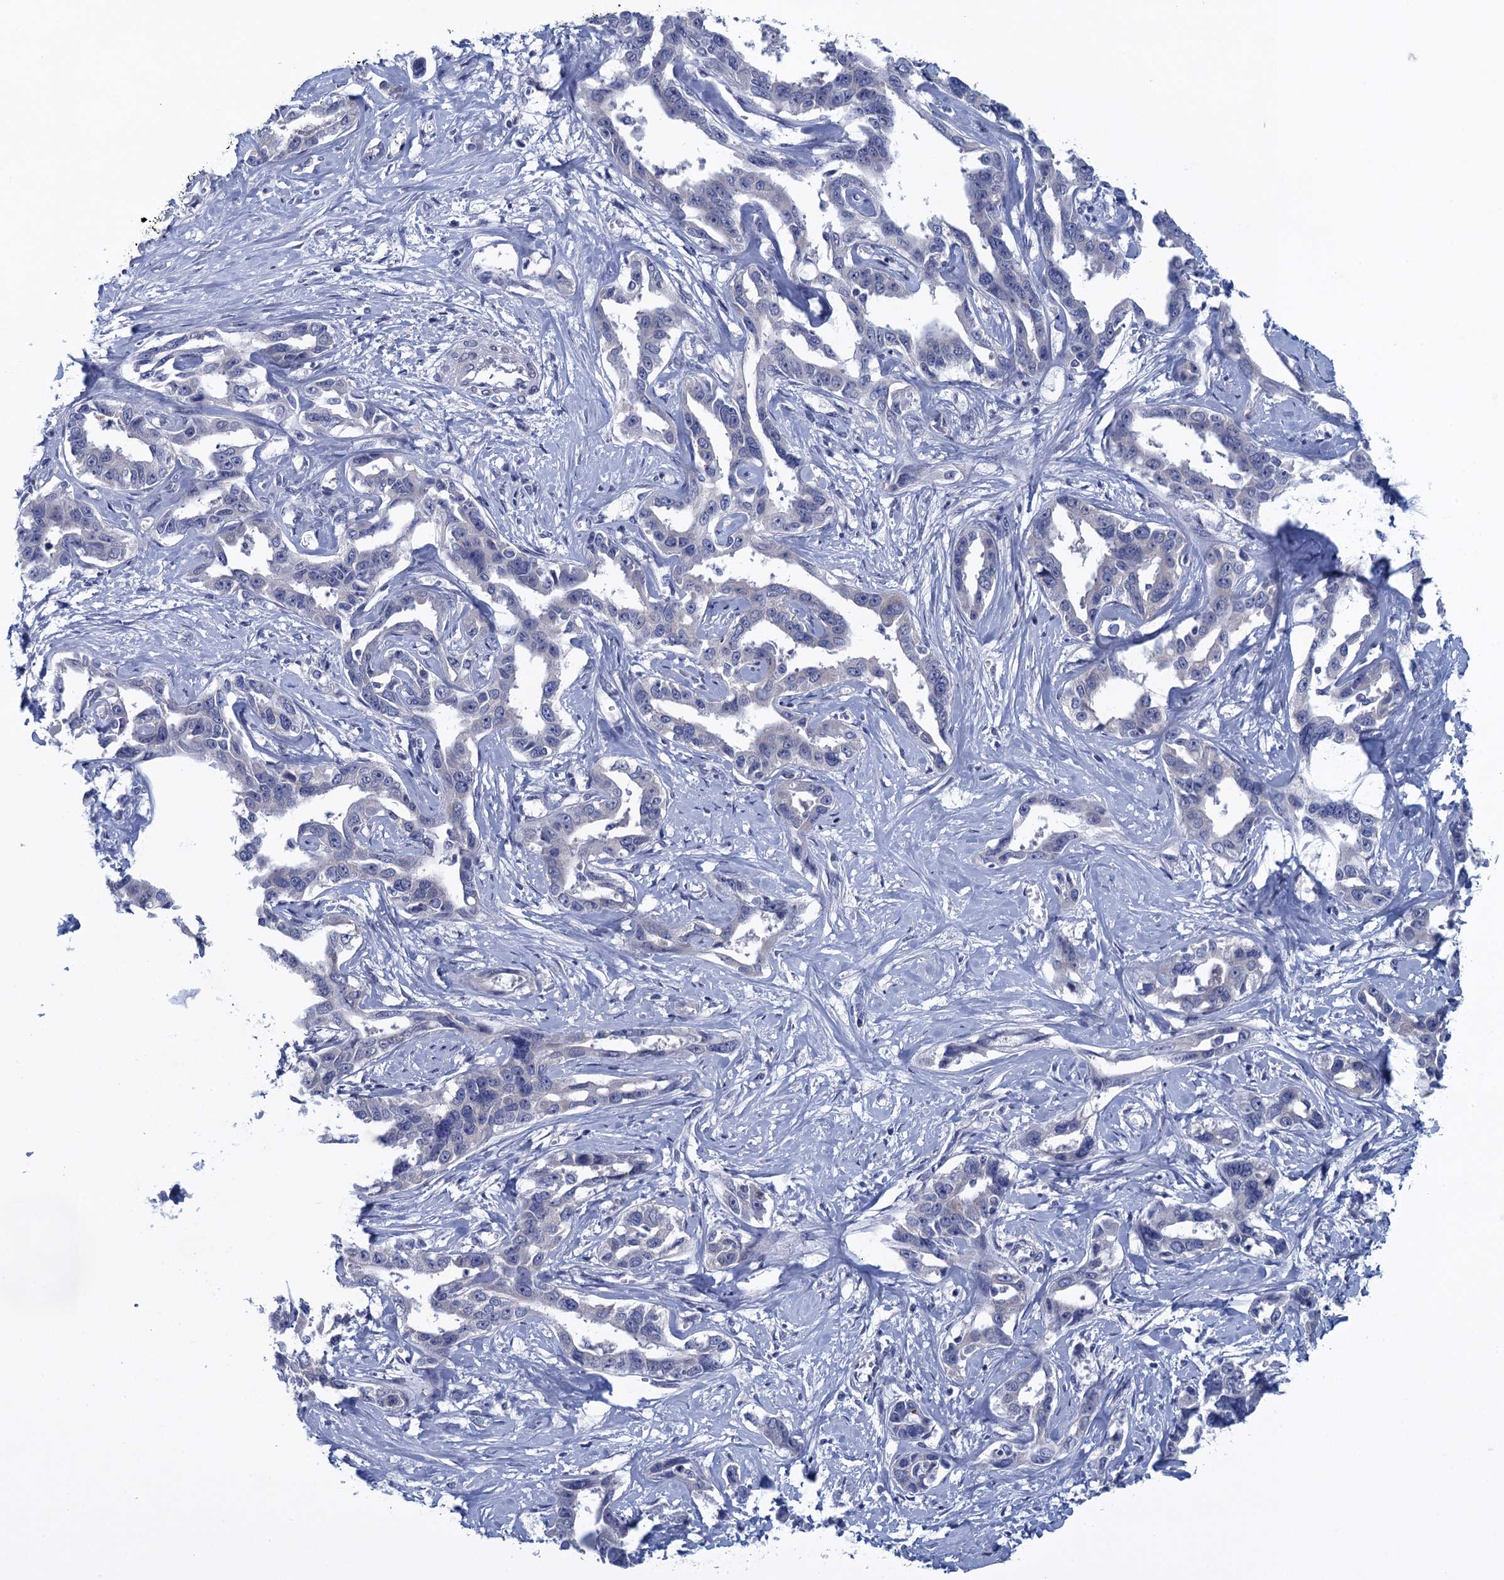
{"staining": {"intensity": "negative", "quantity": "none", "location": "none"}, "tissue": "liver cancer", "cell_type": "Tumor cells", "image_type": "cancer", "snomed": [{"axis": "morphology", "description": "Cholangiocarcinoma"}, {"axis": "topography", "description": "Liver"}], "caption": "Immunohistochemistry of liver cholangiocarcinoma shows no expression in tumor cells.", "gene": "SCEL", "patient": {"sex": "male", "age": 59}}